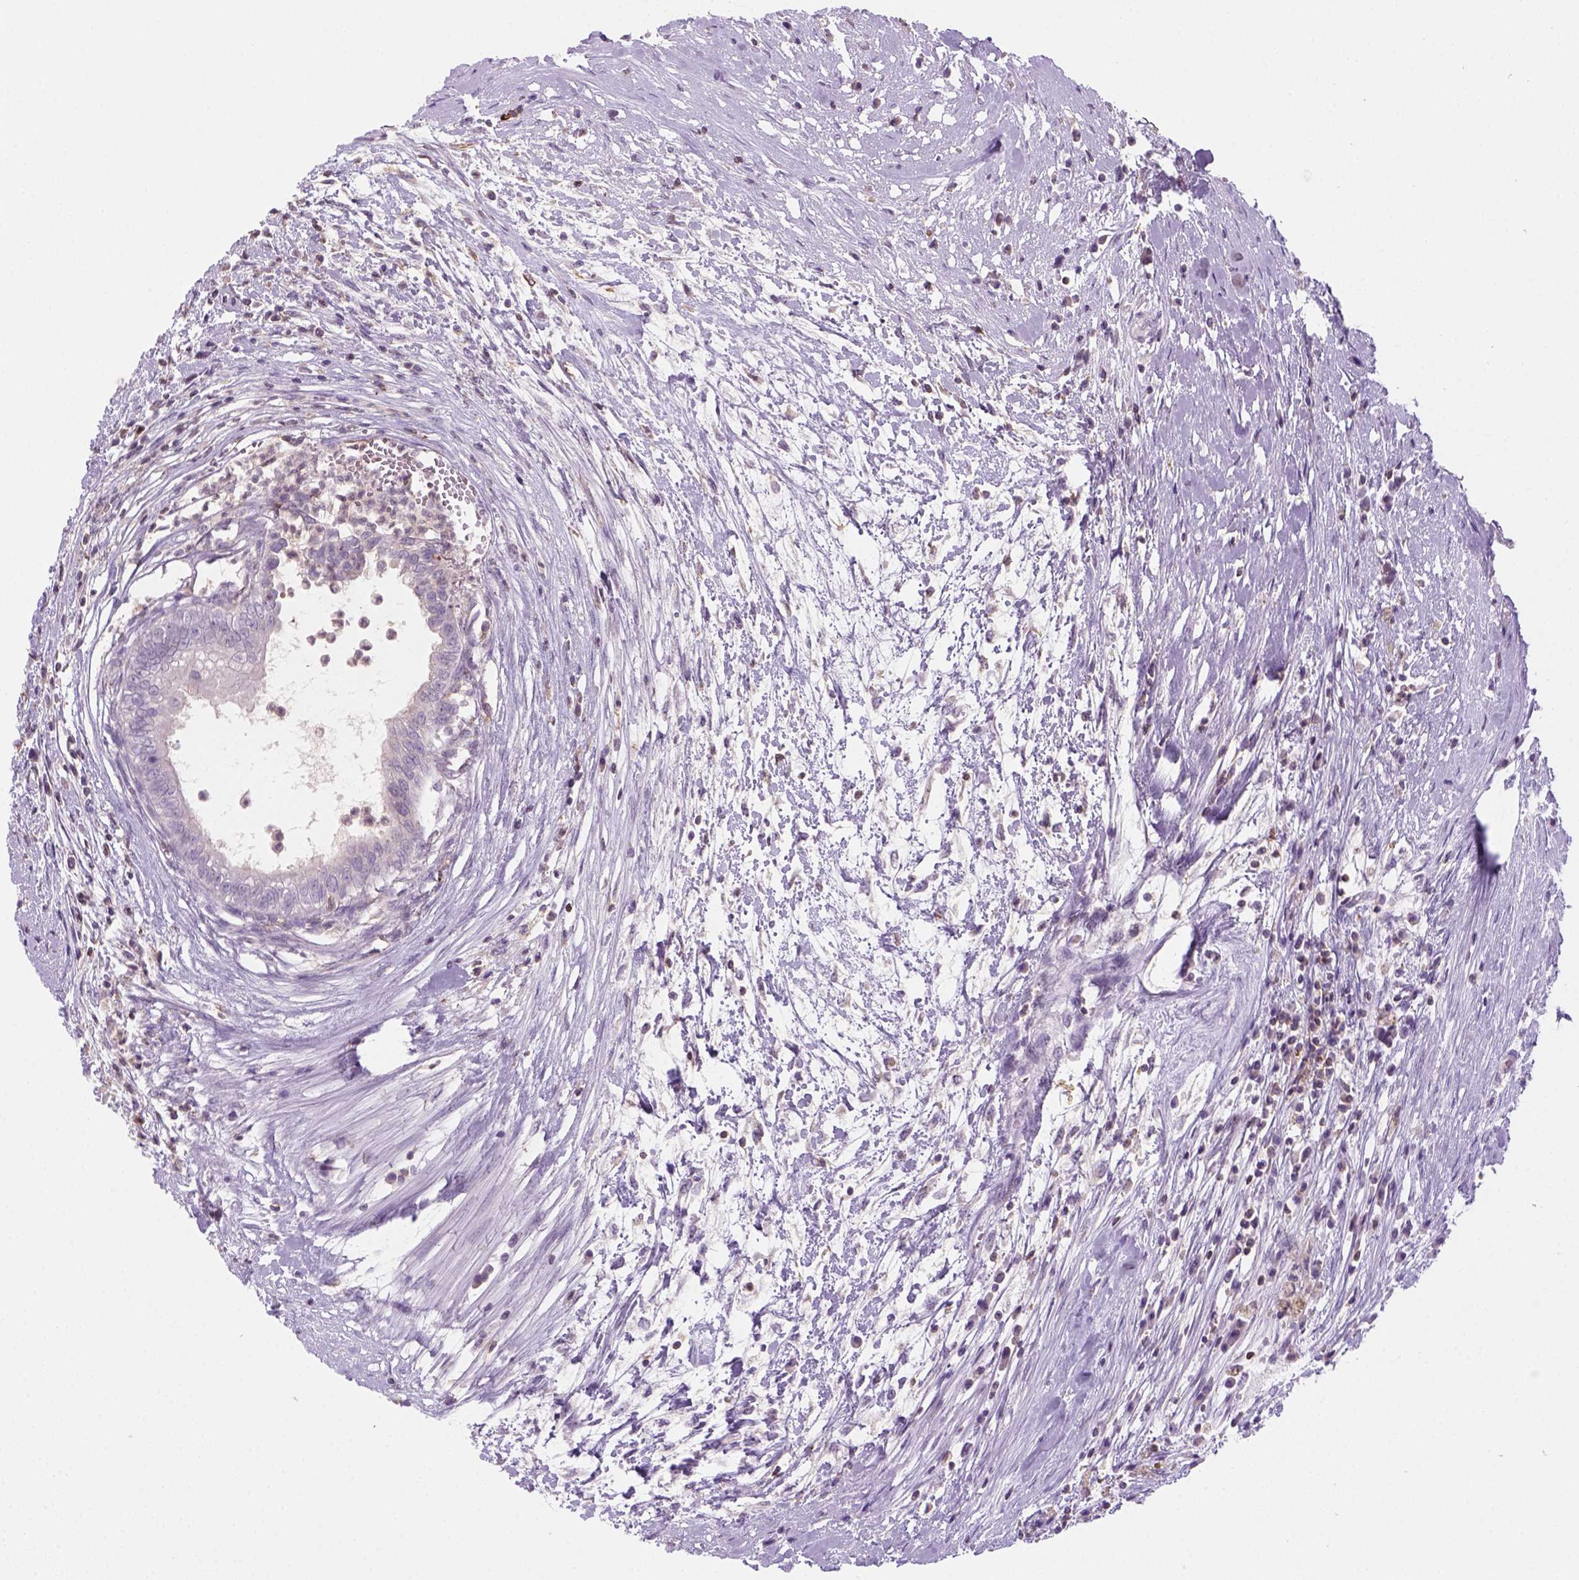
{"staining": {"intensity": "negative", "quantity": "none", "location": "none"}, "tissue": "testis cancer", "cell_type": "Tumor cells", "image_type": "cancer", "snomed": [{"axis": "morphology", "description": "Carcinoma, Embryonal, NOS"}, {"axis": "topography", "description": "Testis"}], "caption": "This micrograph is of testis cancer (embryonal carcinoma) stained with IHC to label a protein in brown with the nuclei are counter-stained blue. There is no expression in tumor cells.", "gene": "GOT1", "patient": {"sex": "male", "age": 37}}